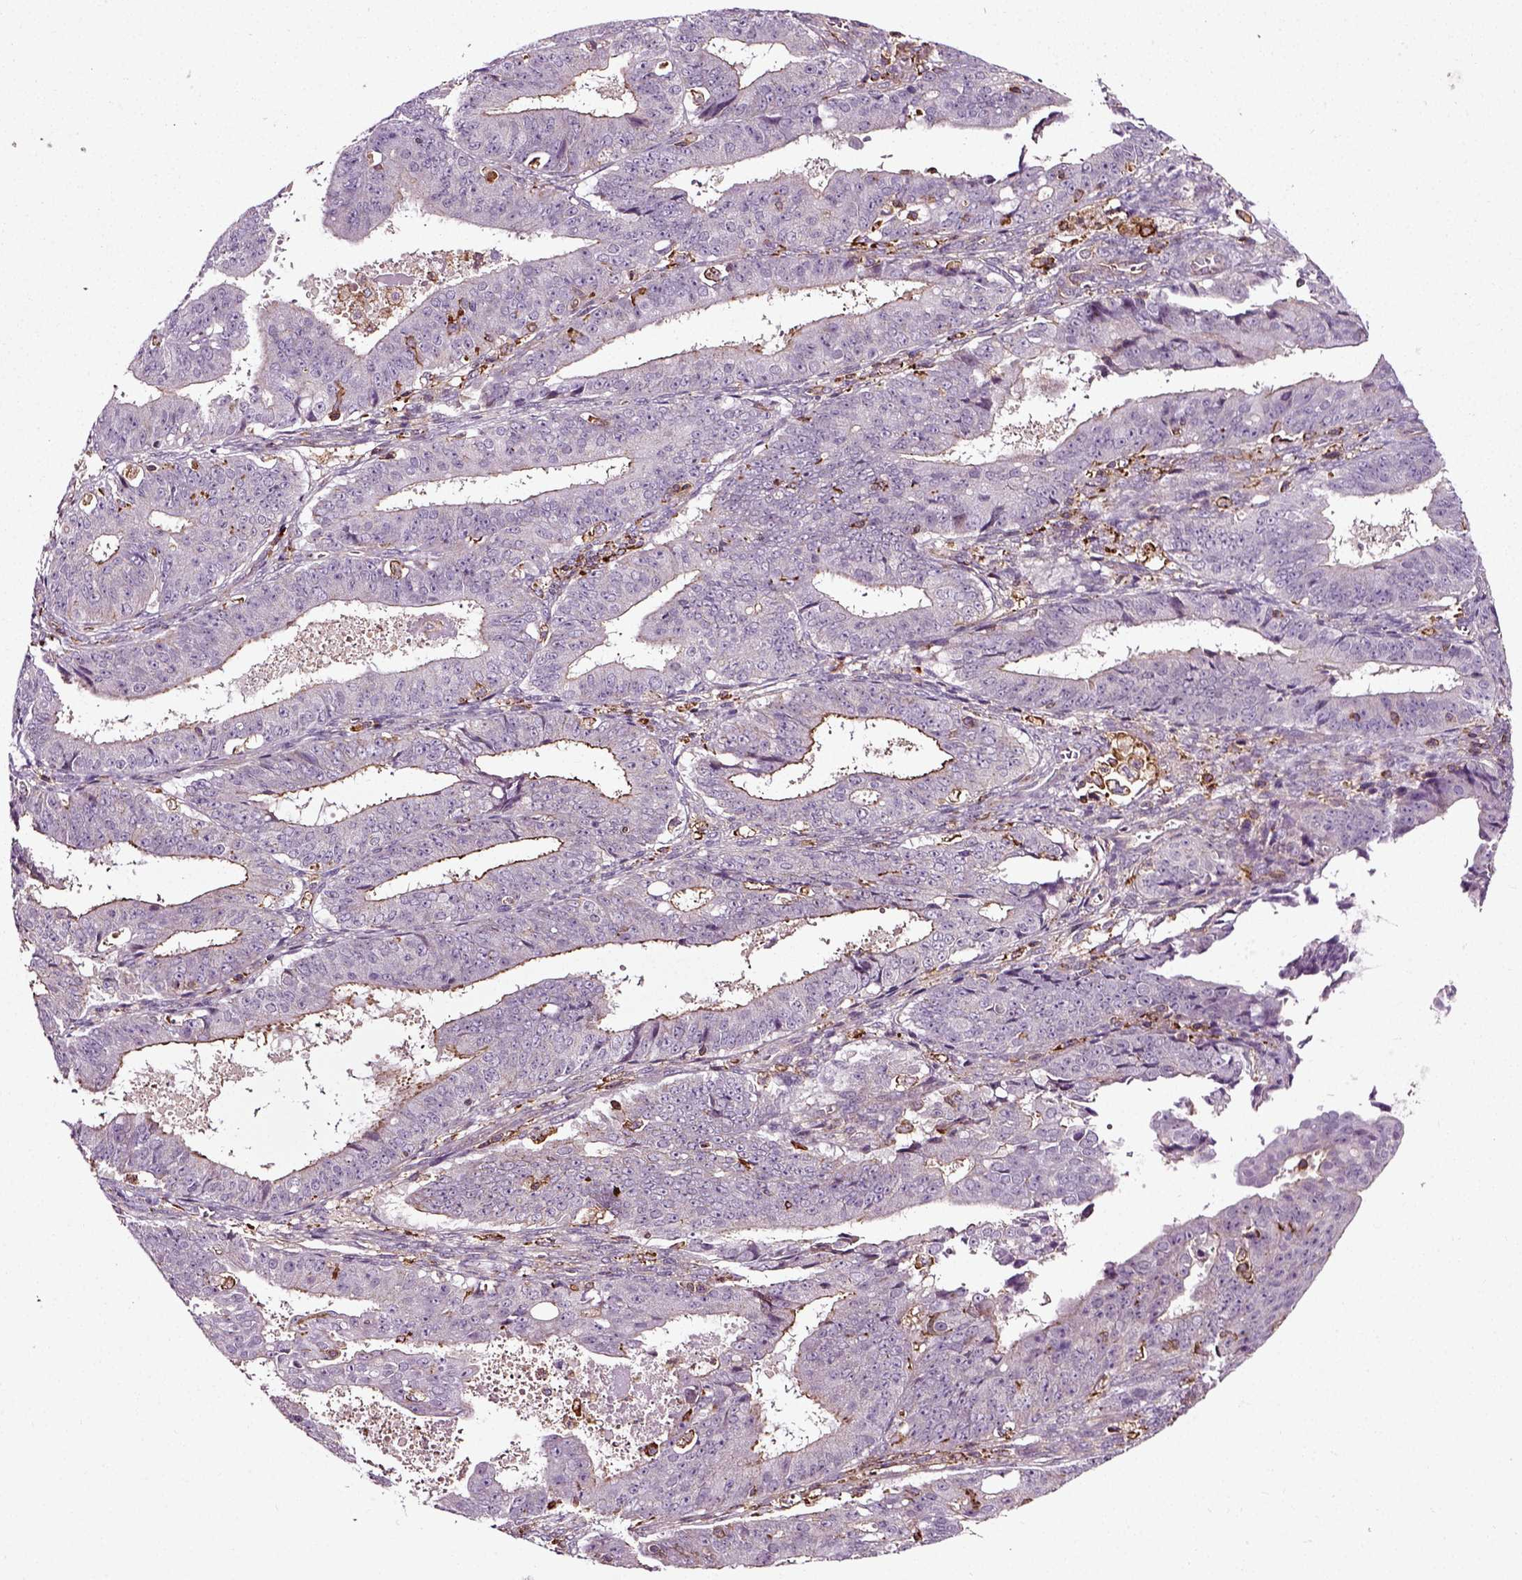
{"staining": {"intensity": "strong", "quantity": "<25%", "location": "cytoplasmic/membranous"}, "tissue": "ovarian cancer", "cell_type": "Tumor cells", "image_type": "cancer", "snomed": [{"axis": "morphology", "description": "Carcinoma, endometroid"}, {"axis": "topography", "description": "Ovary"}], "caption": "Protein expression analysis of human ovarian endometroid carcinoma reveals strong cytoplasmic/membranous staining in about <25% of tumor cells. The protein is stained brown, and the nuclei are stained in blue (DAB IHC with brightfield microscopy, high magnification).", "gene": "RHOF", "patient": {"sex": "female", "age": 42}}